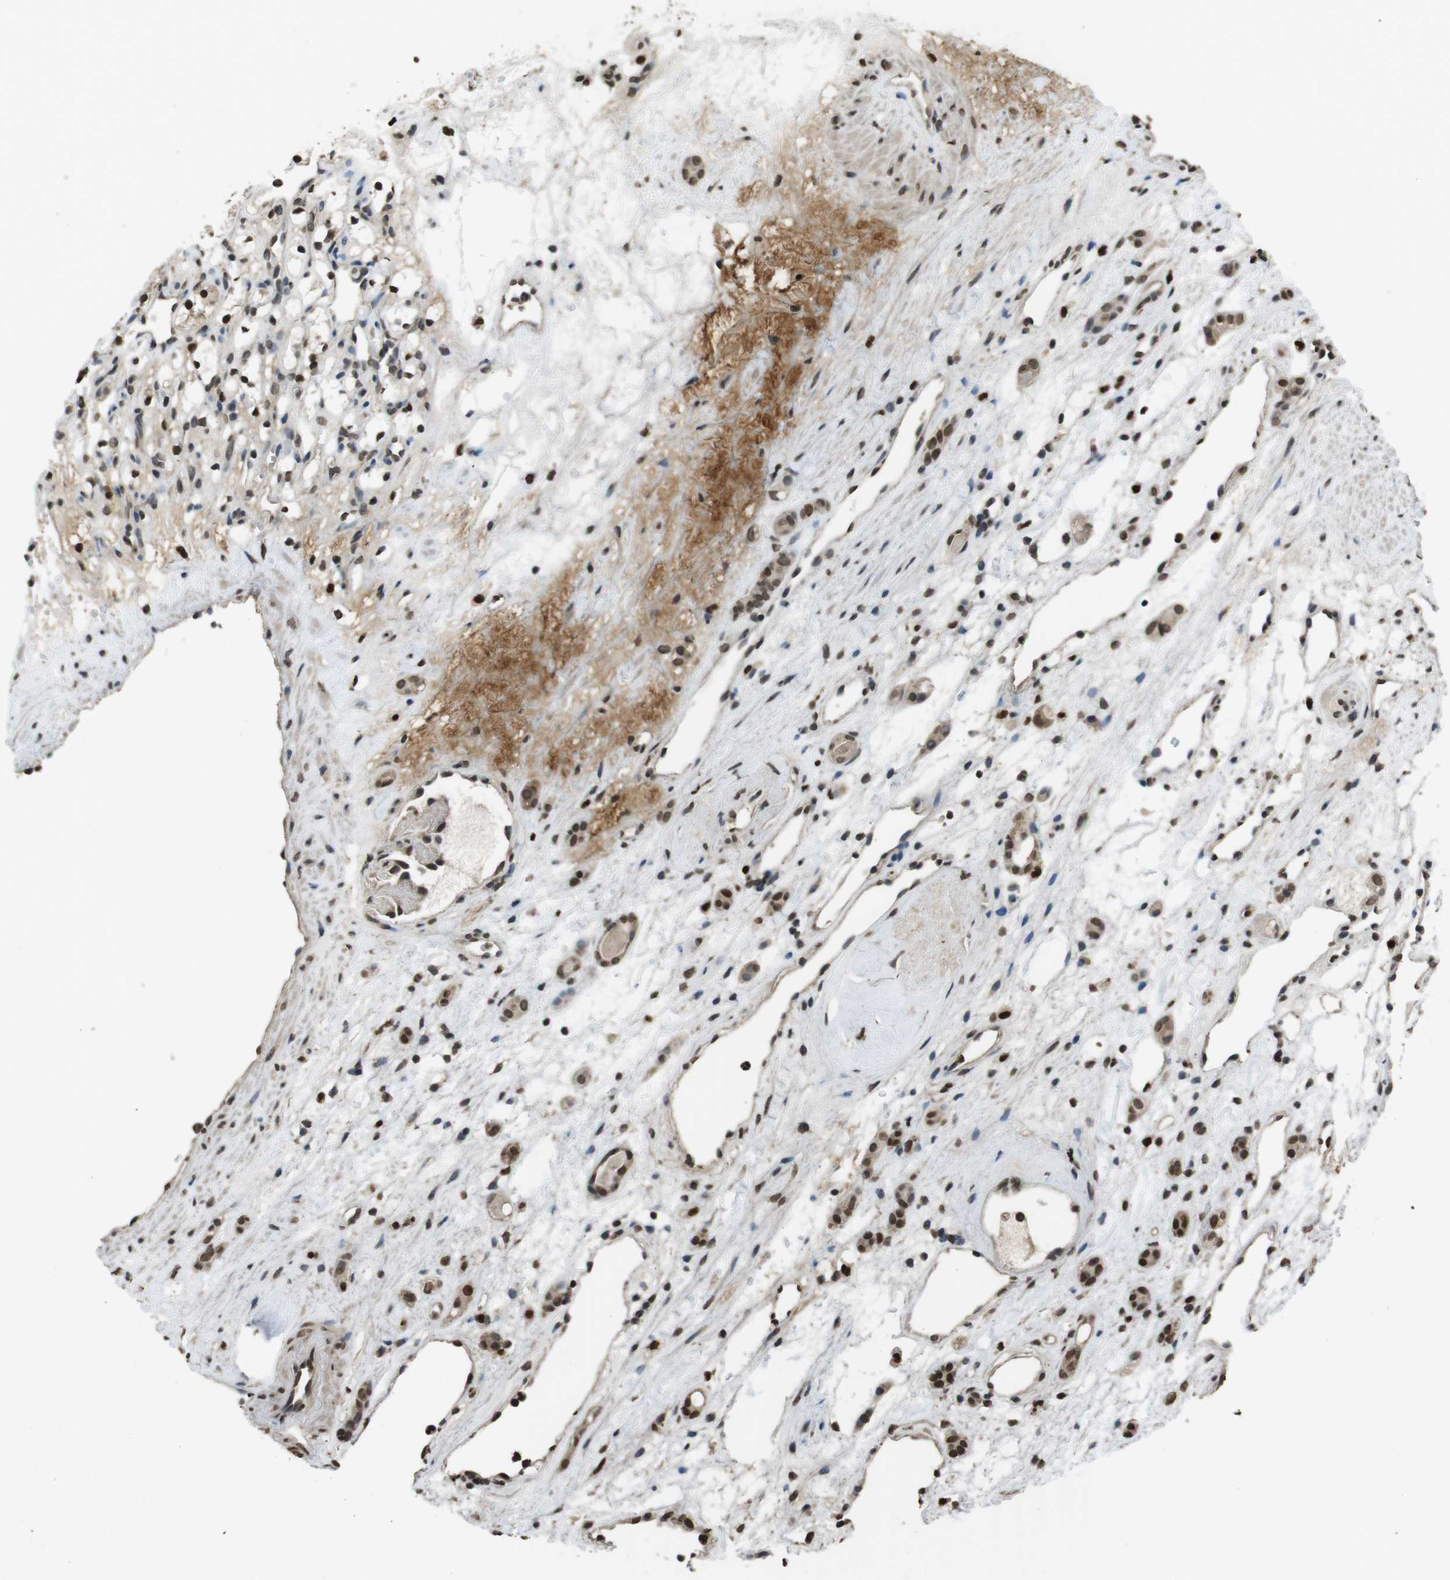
{"staining": {"intensity": "strong", "quantity": ">75%", "location": "nuclear"}, "tissue": "renal cancer", "cell_type": "Tumor cells", "image_type": "cancer", "snomed": [{"axis": "morphology", "description": "Adenocarcinoma, NOS"}, {"axis": "topography", "description": "Kidney"}], "caption": "Strong nuclear staining for a protein is seen in about >75% of tumor cells of adenocarcinoma (renal) using IHC.", "gene": "MAF", "patient": {"sex": "female", "age": 60}}